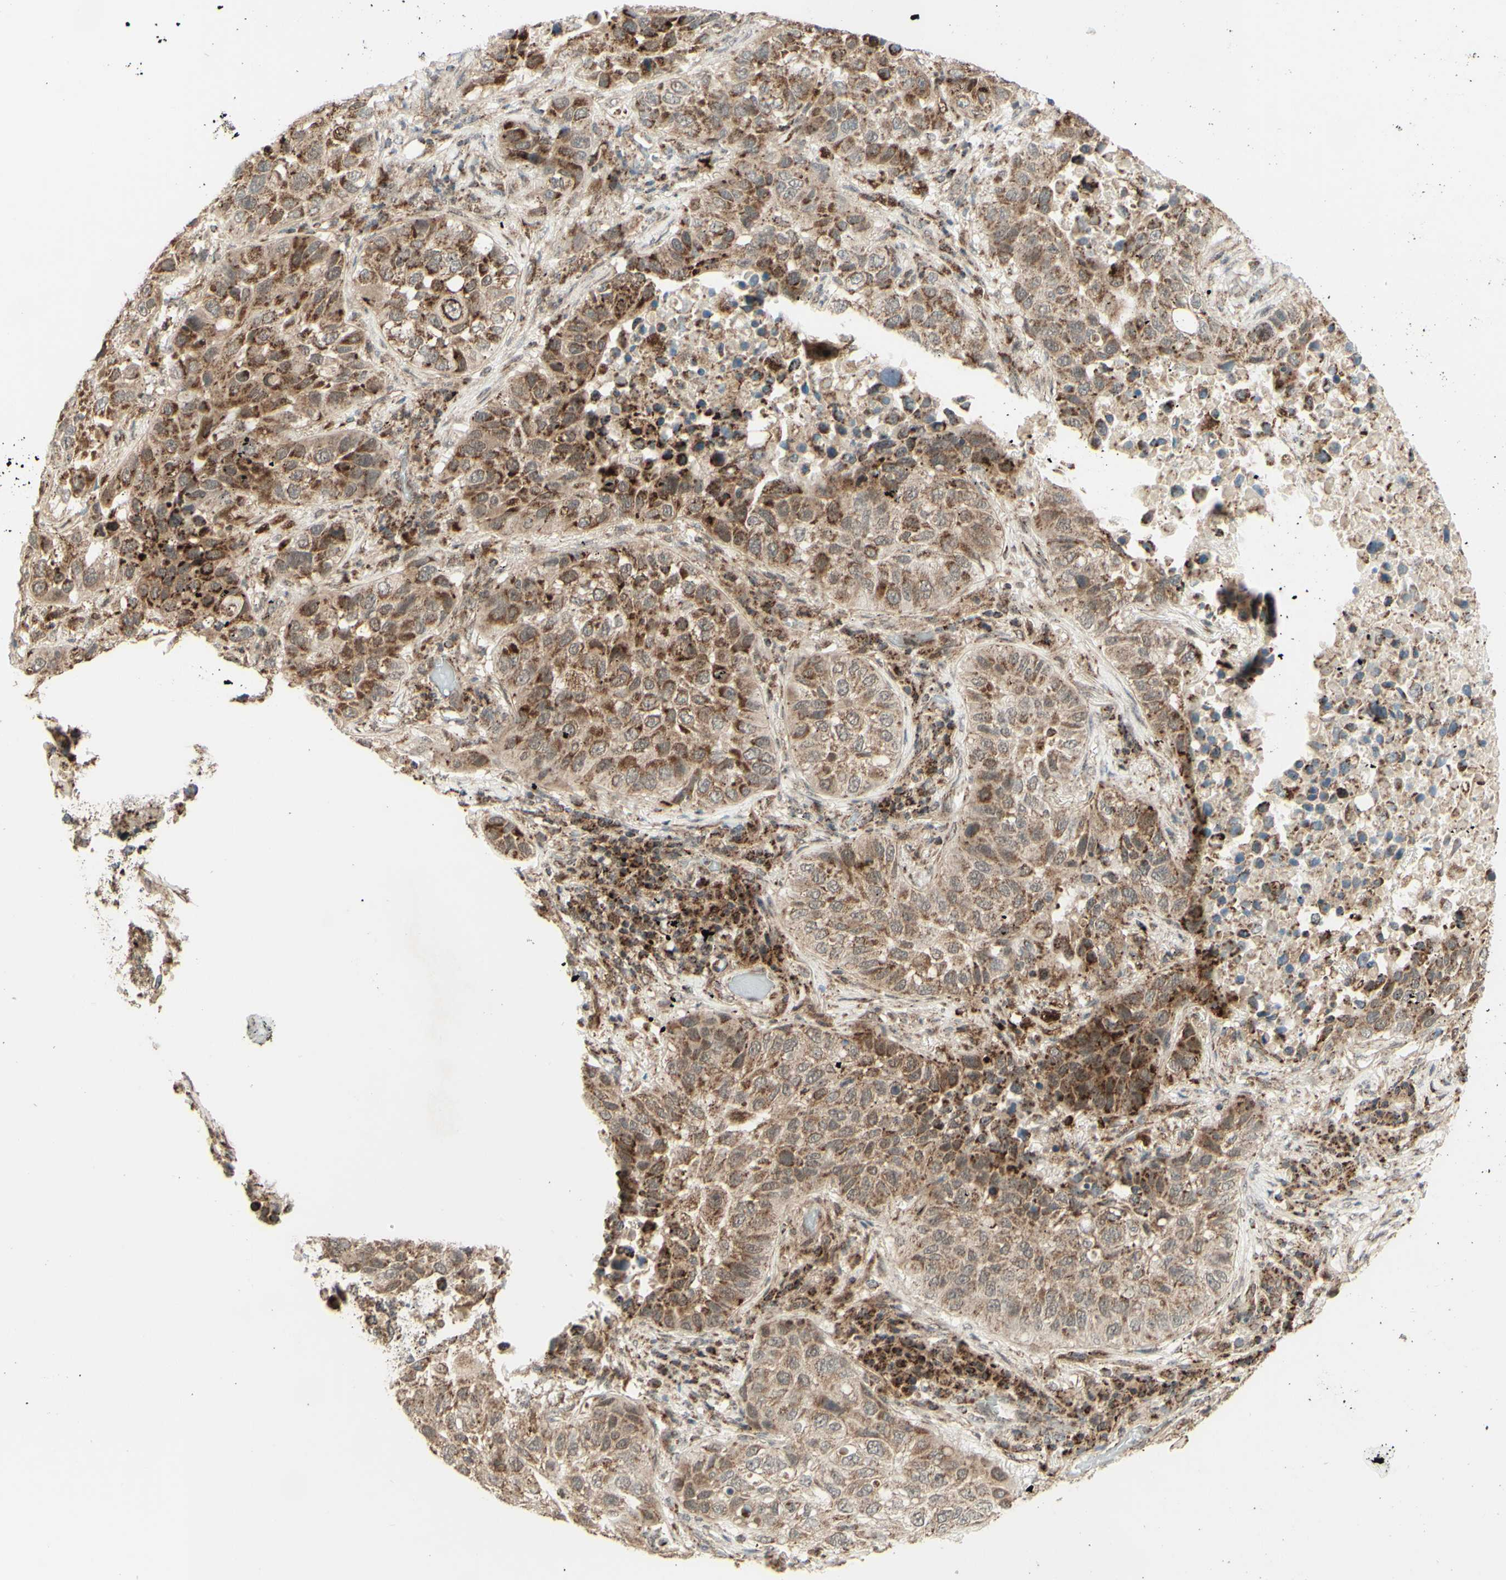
{"staining": {"intensity": "moderate", "quantity": ">75%", "location": "cytoplasmic/membranous"}, "tissue": "lung cancer", "cell_type": "Tumor cells", "image_type": "cancer", "snomed": [{"axis": "morphology", "description": "Squamous cell carcinoma, NOS"}, {"axis": "topography", "description": "Lung"}], "caption": "Tumor cells reveal medium levels of moderate cytoplasmic/membranous staining in approximately >75% of cells in human lung squamous cell carcinoma. The staining is performed using DAB (3,3'-diaminobenzidine) brown chromogen to label protein expression. The nuclei are counter-stained blue using hematoxylin.", "gene": "DHRS3", "patient": {"sex": "male", "age": 57}}